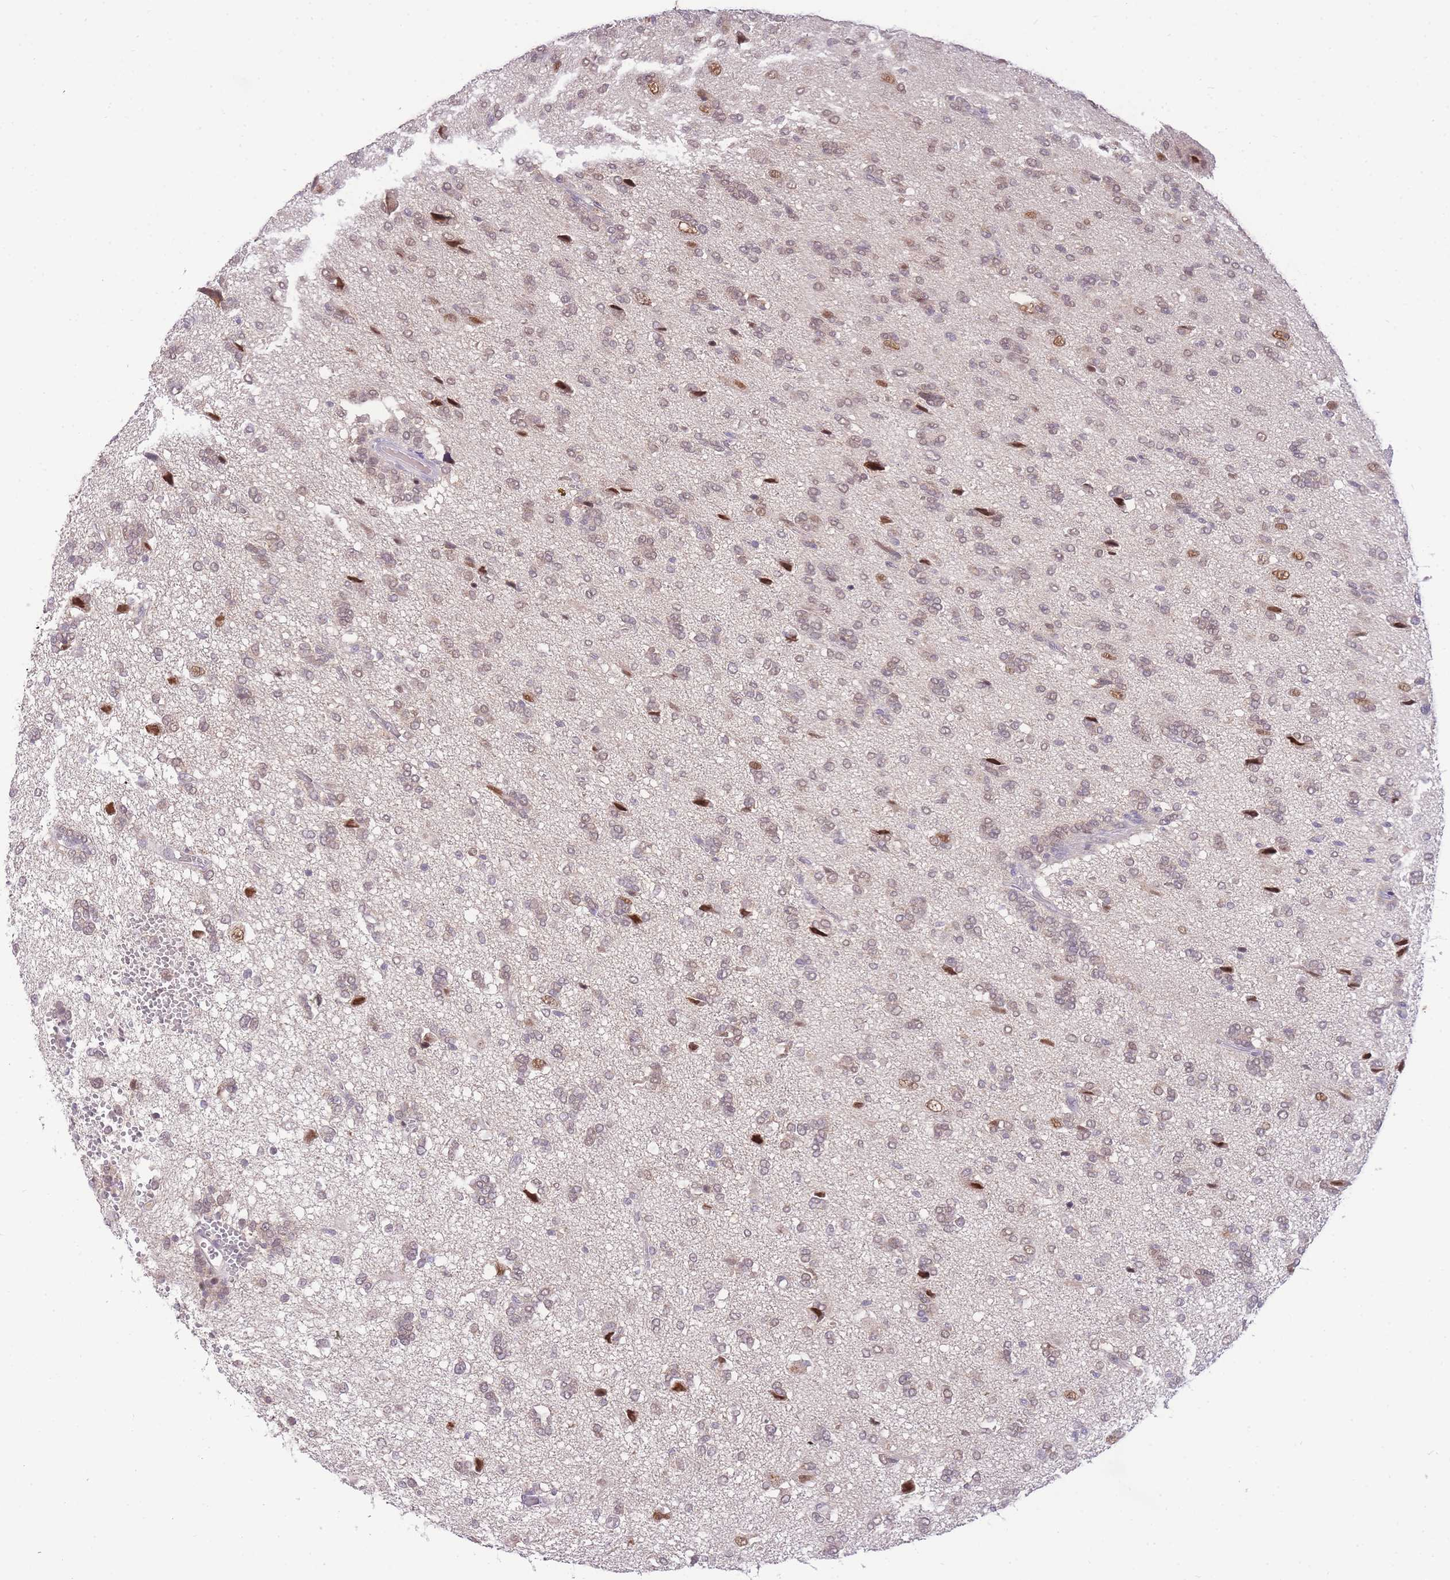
{"staining": {"intensity": "weak", "quantity": ">75%", "location": "nuclear"}, "tissue": "glioma", "cell_type": "Tumor cells", "image_type": "cancer", "snomed": [{"axis": "morphology", "description": "Glioma, malignant, High grade"}, {"axis": "topography", "description": "Brain"}], "caption": "Malignant glioma (high-grade) stained with a brown dye reveals weak nuclear positive positivity in approximately >75% of tumor cells.", "gene": "PUS10", "patient": {"sex": "female", "age": 59}}